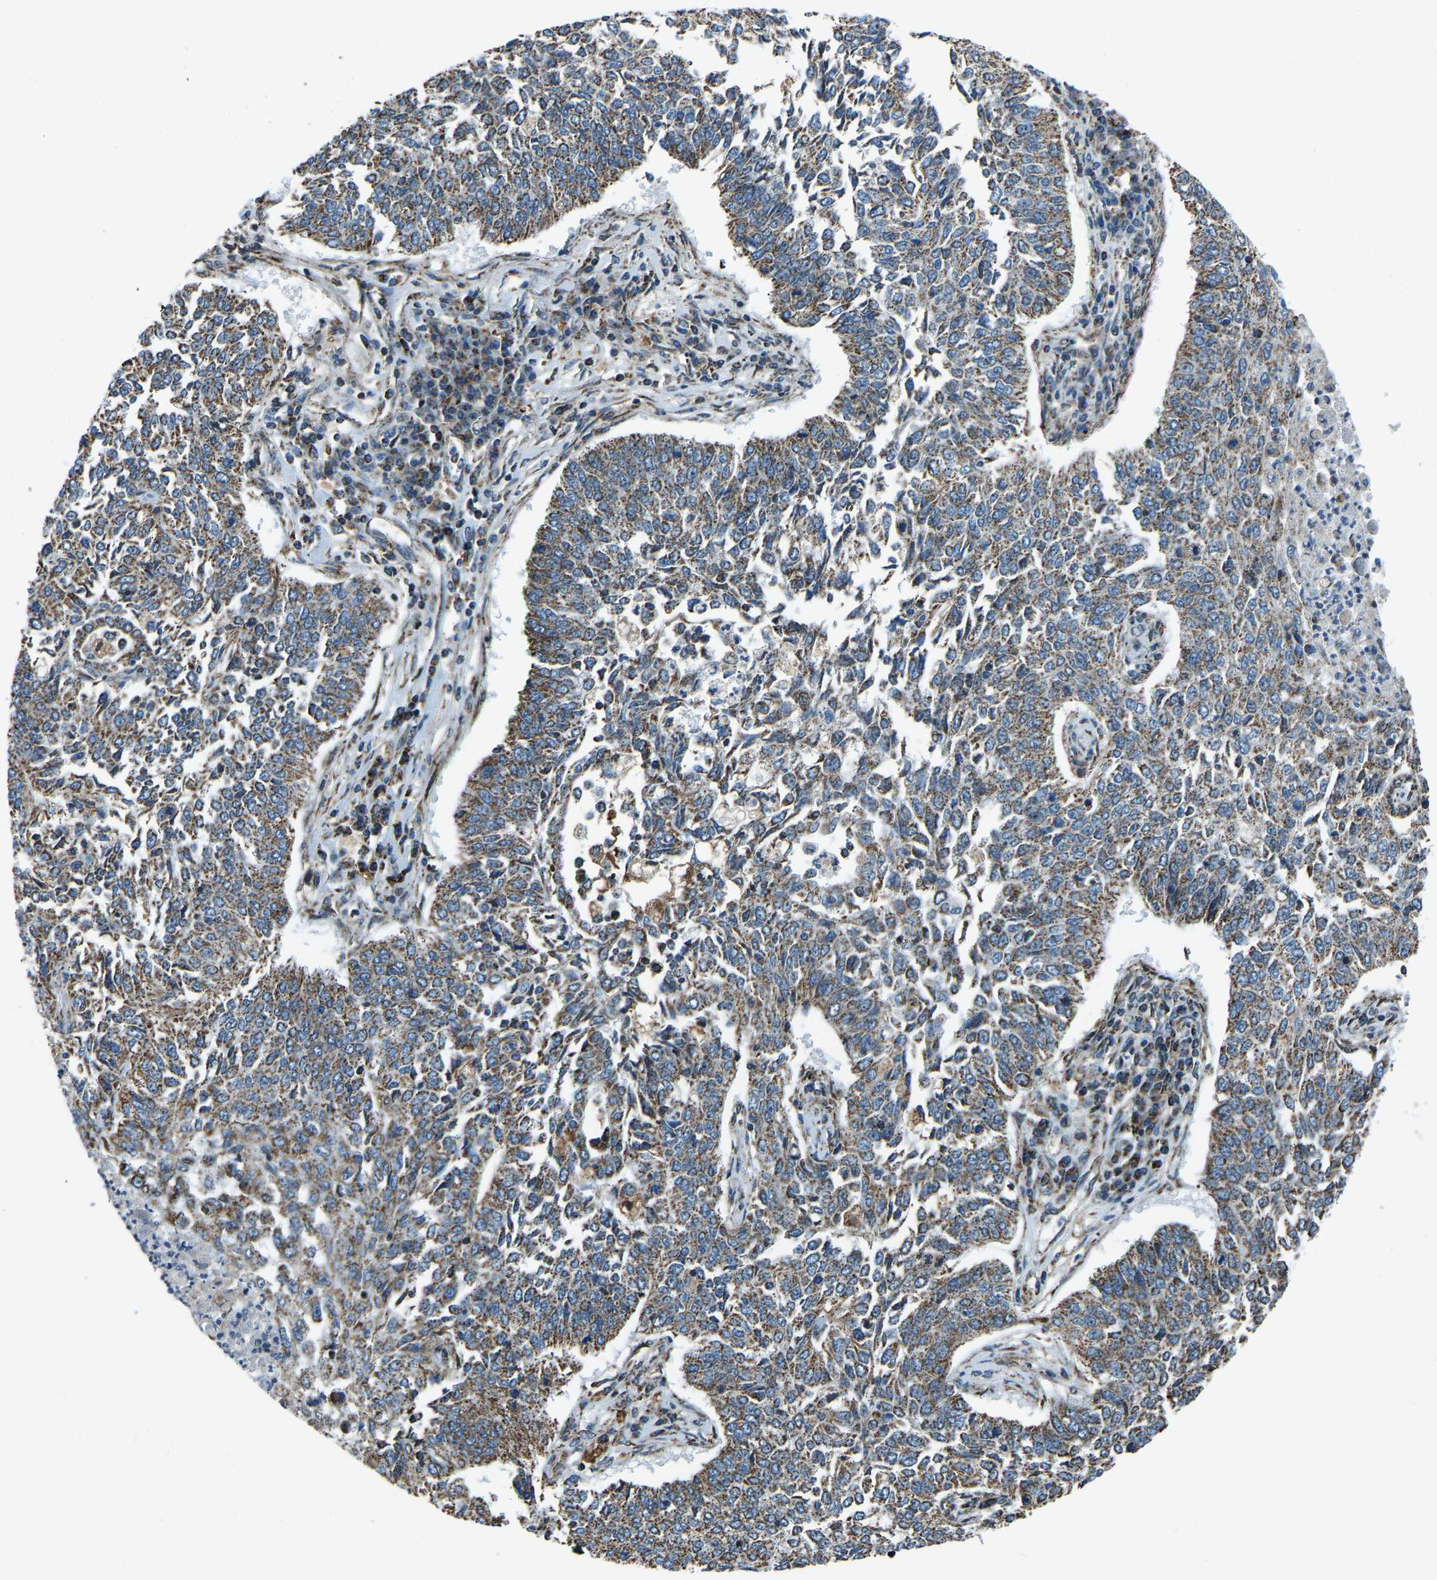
{"staining": {"intensity": "moderate", "quantity": ">75%", "location": "cytoplasmic/membranous"}, "tissue": "lung cancer", "cell_type": "Tumor cells", "image_type": "cancer", "snomed": [{"axis": "morphology", "description": "Normal tissue, NOS"}, {"axis": "morphology", "description": "Squamous cell carcinoma, NOS"}, {"axis": "topography", "description": "Cartilage tissue"}, {"axis": "topography", "description": "Bronchus"}, {"axis": "topography", "description": "Lung"}], "caption": "Lung squamous cell carcinoma was stained to show a protein in brown. There is medium levels of moderate cytoplasmic/membranous staining in approximately >75% of tumor cells.", "gene": "RBM33", "patient": {"sex": "female", "age": 49}}